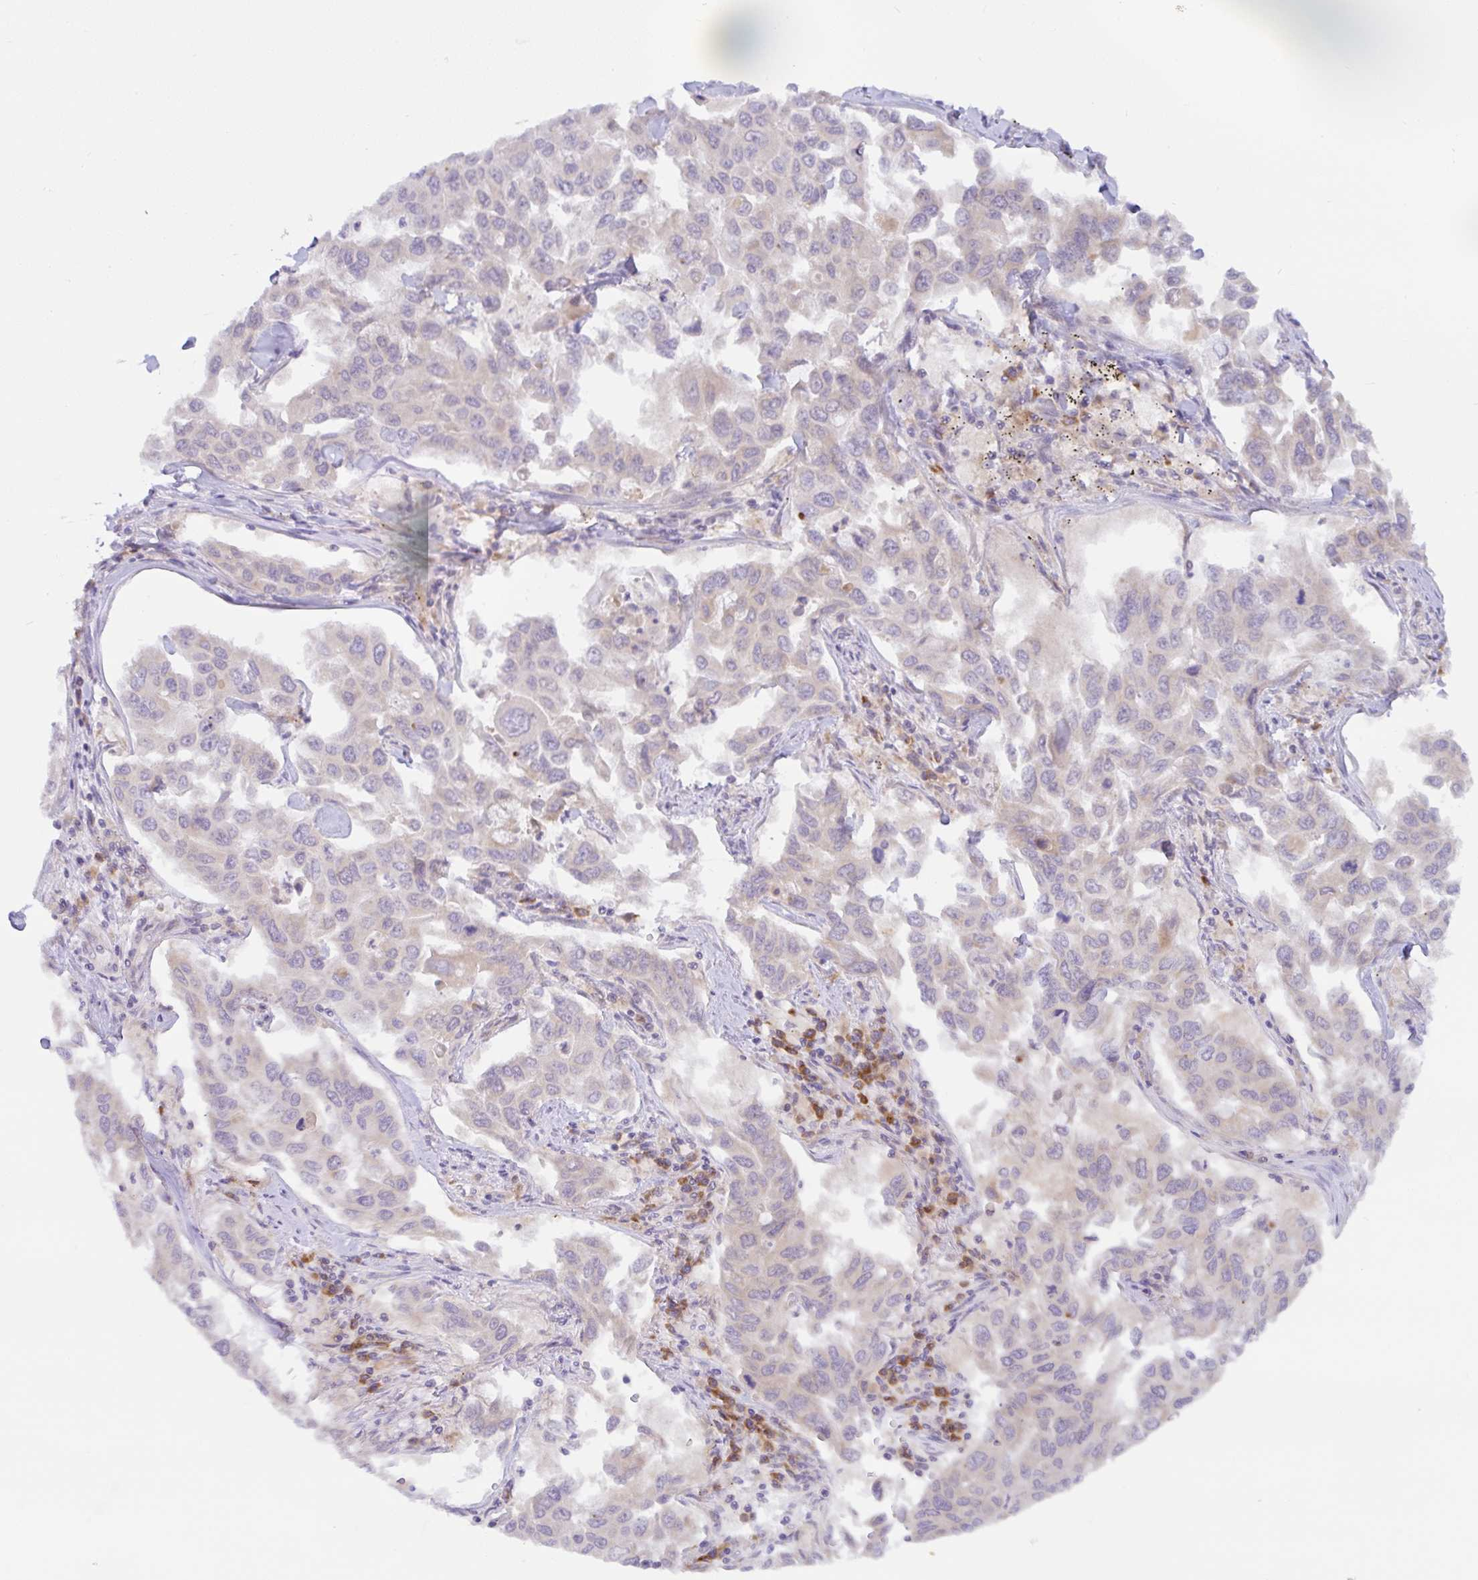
{"staining": {"intensity": "weak", "quantity": "<25%", "location": "cytoplasmic/membranous"}, "tissue": "lung cancer", "cell_type": "Tumor cells", "image_type": "cancer", "snomed": [{"axis": "morphology", "description": "Adenocarcinoma, NOS"}, {"axis": "topography", "description": "Lung"}], "caption": "High magnification brightfield microscopy of adenocarcinoma (lung) stained with DAB (brown) and counterstained with hematoxylin (blue): tumor cells show no significant positivity.", "gene": "DERL2", "patient": {"sex": "male", "age": 64}}